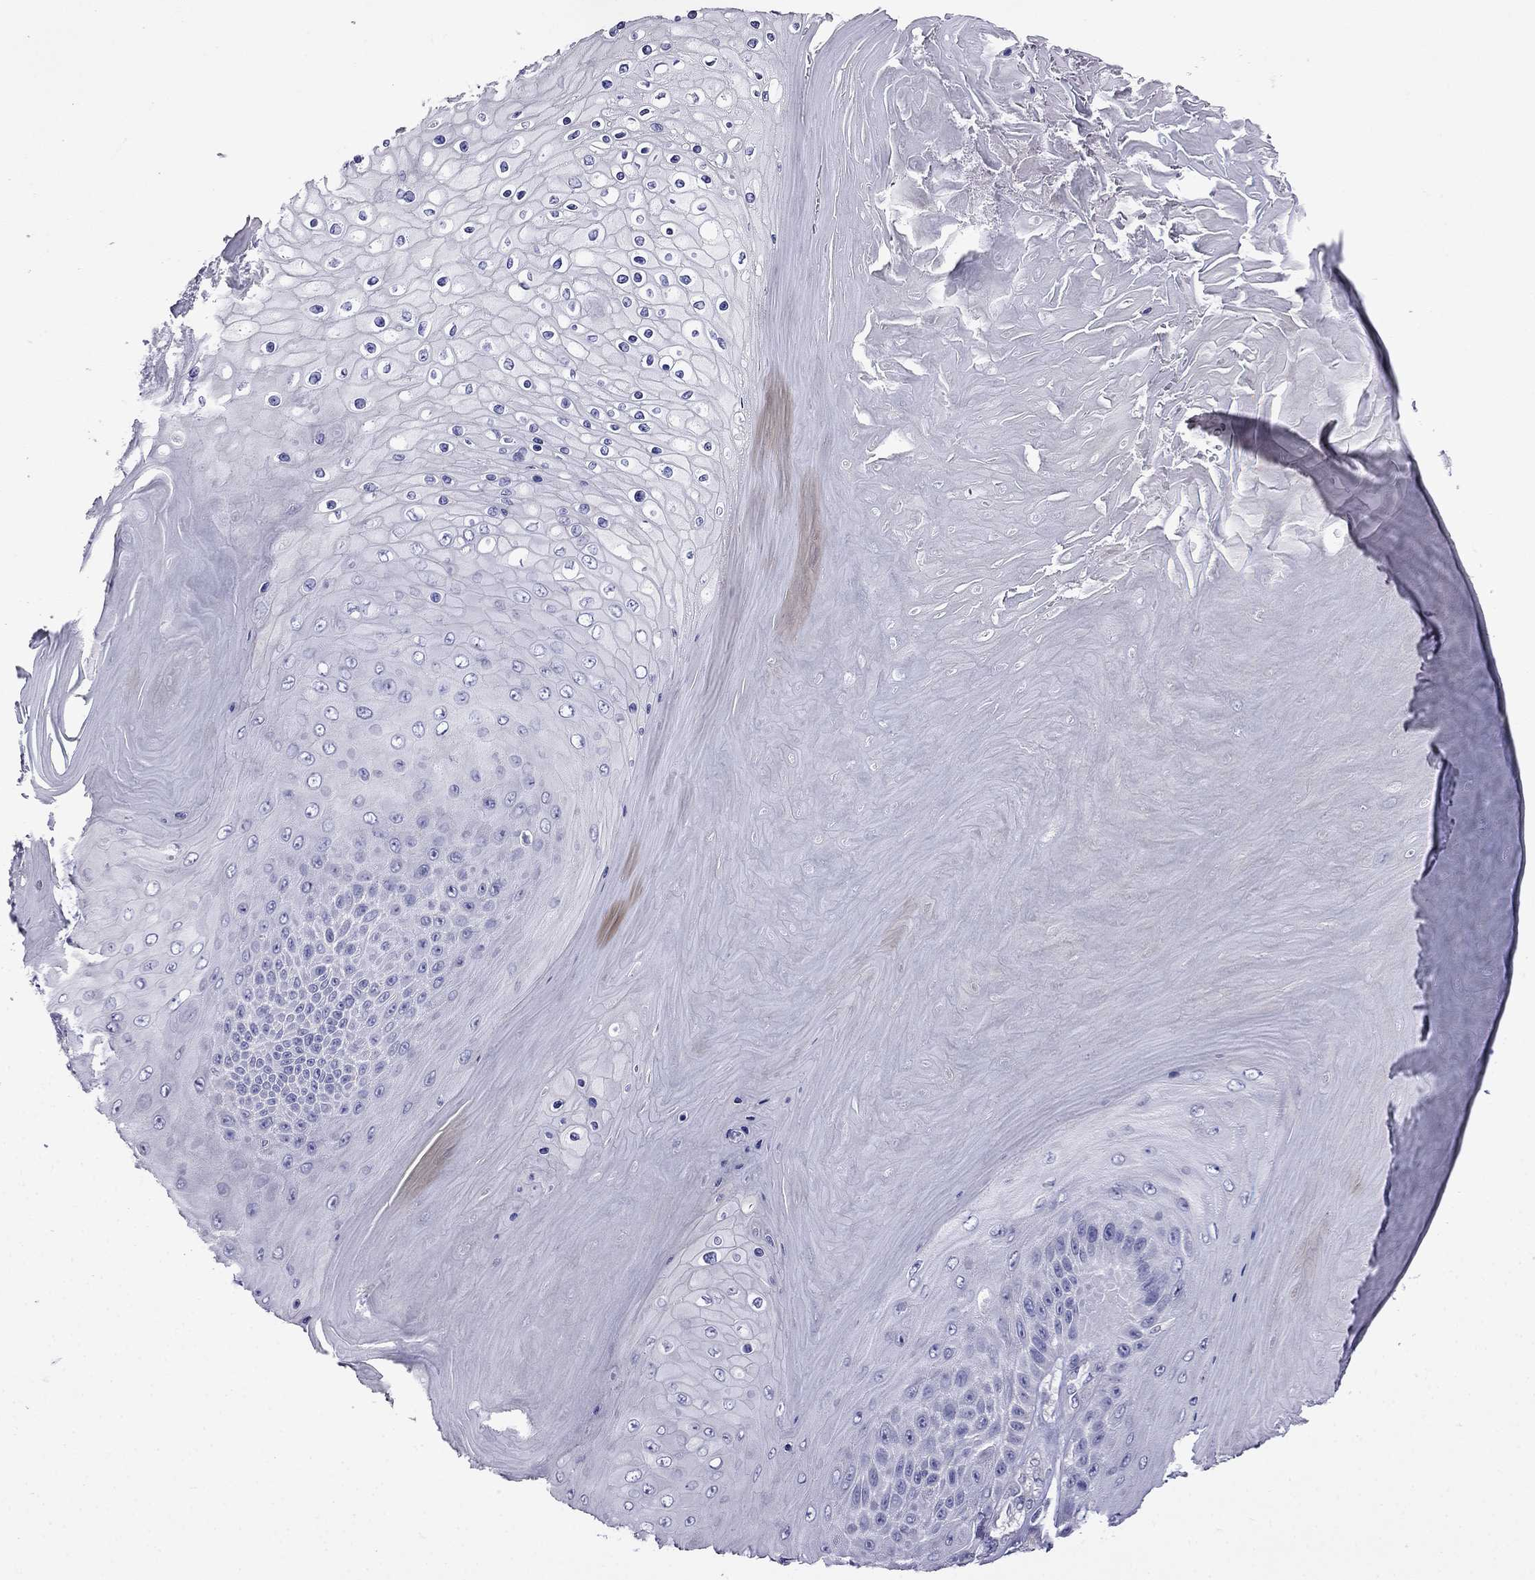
{"staining": {"intensity": "negative", "quantity": "none", "location": "none"}, "tissue": "skin cancer", "cell_type": "Tumor cells", "image_type": "cancer", "snomed": [{"axis": "morphology", "description": "Squamous cell carcinoma, NOS"}, {"axis": "topography", "description": "Skin"}], "caption": "The image displays no staining of tumor cells in skin cancer. The staining was performed using DAB to visualize the protein expression in brown, while the nuclei were stained in blue with hematoxylin (Magnification: 20x).", "gene": "SCNN1D", "patient": {"sex": "male", "age": 62}}